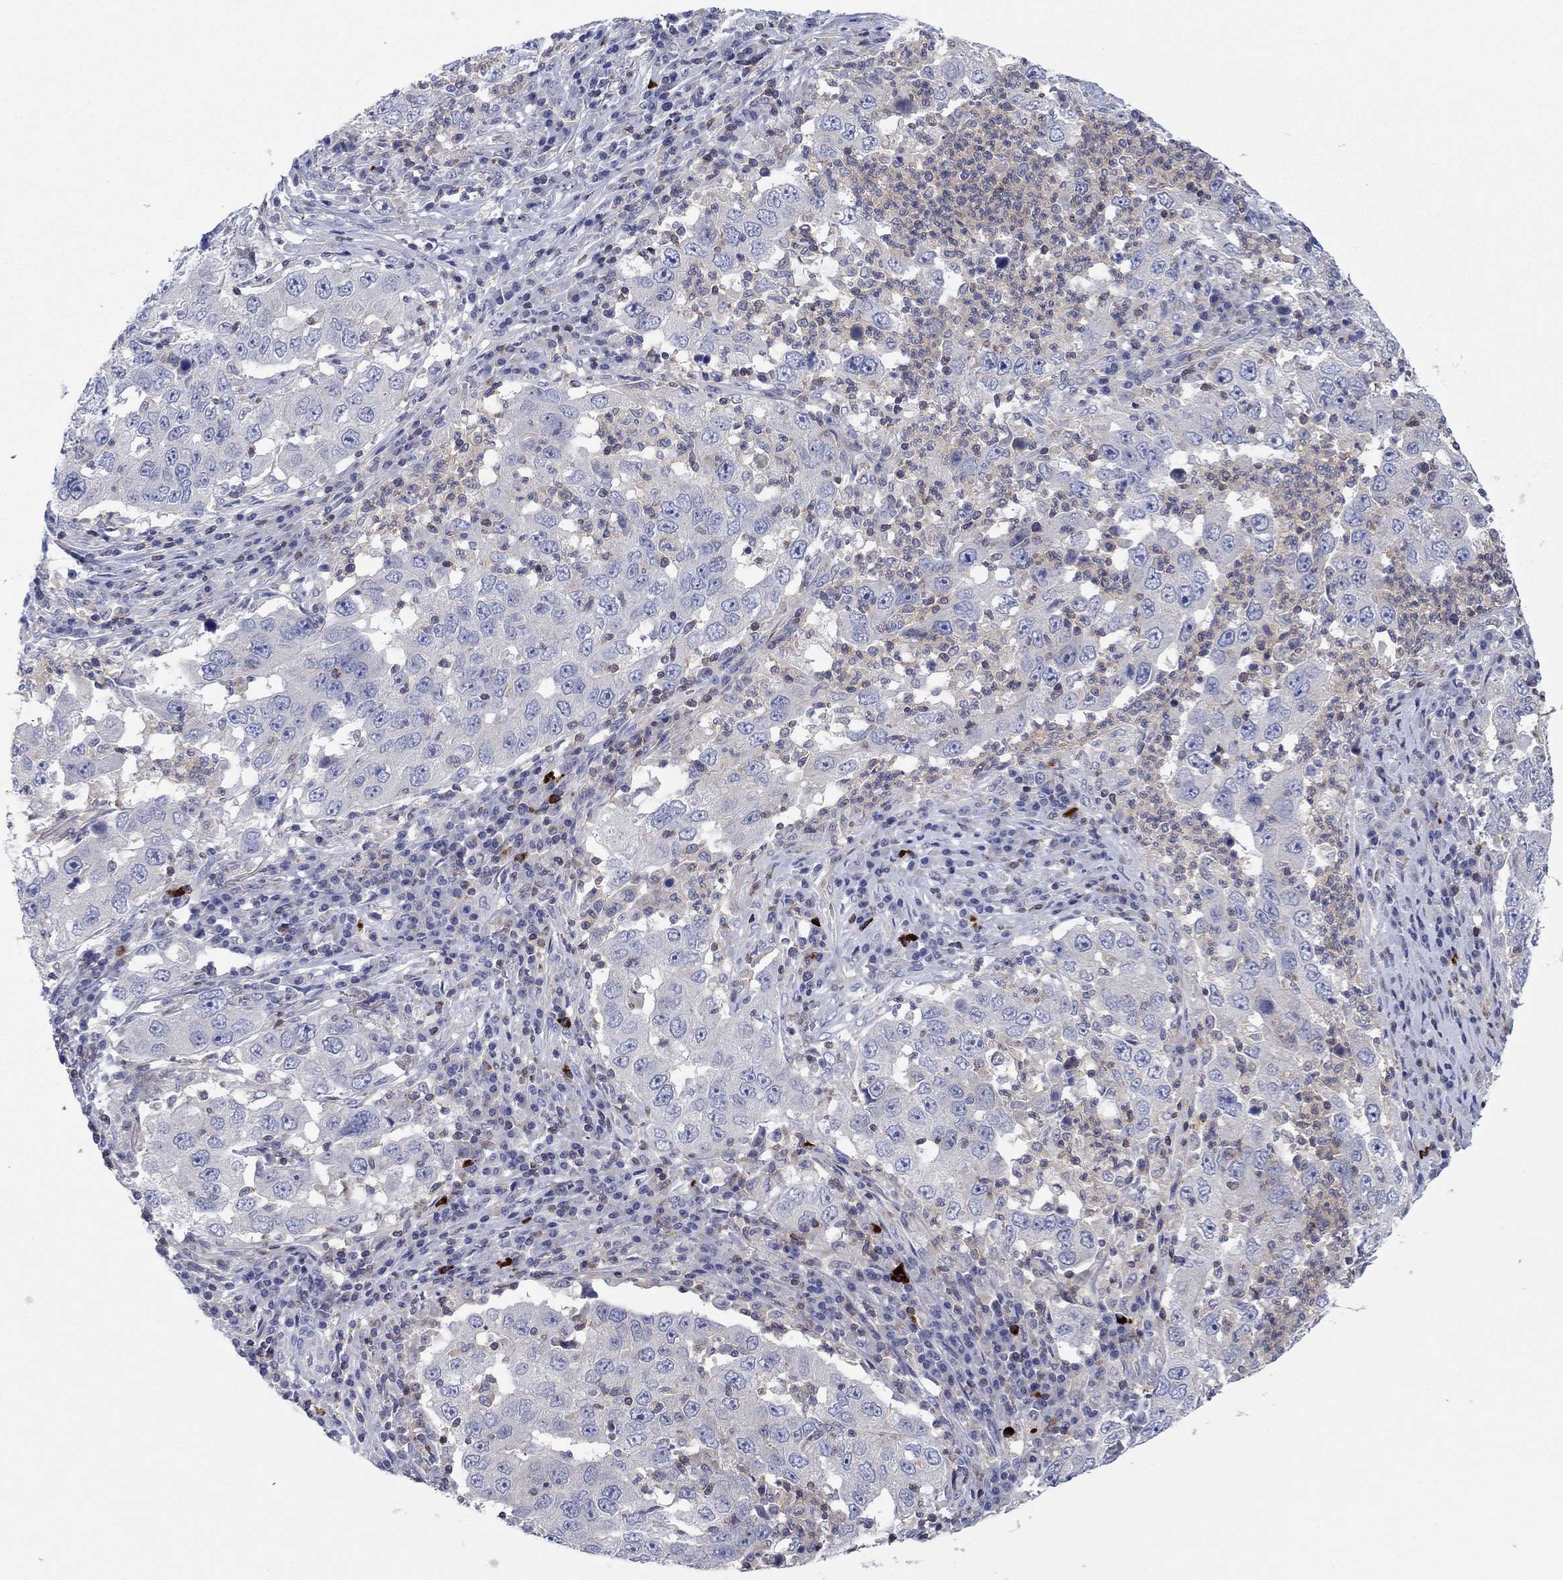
{"staining": {"intensity": "negative", "quantity": "none", "location": "none"}, "tissue": "lung cancer", "cell_type": "Tumor cells", "image_type": "cancer", "snomed": [{"axis": "morphology", "description": "Adenocarcinoma, NOS"}, {"axis": "topography", "description": "Lung"}], "caption": "The histopathology image reveals no staining of tumor cells in lung cancer (adenocarcinoma).", "gene": "PVR", "patient": {"sex": "male", "age": 73}}